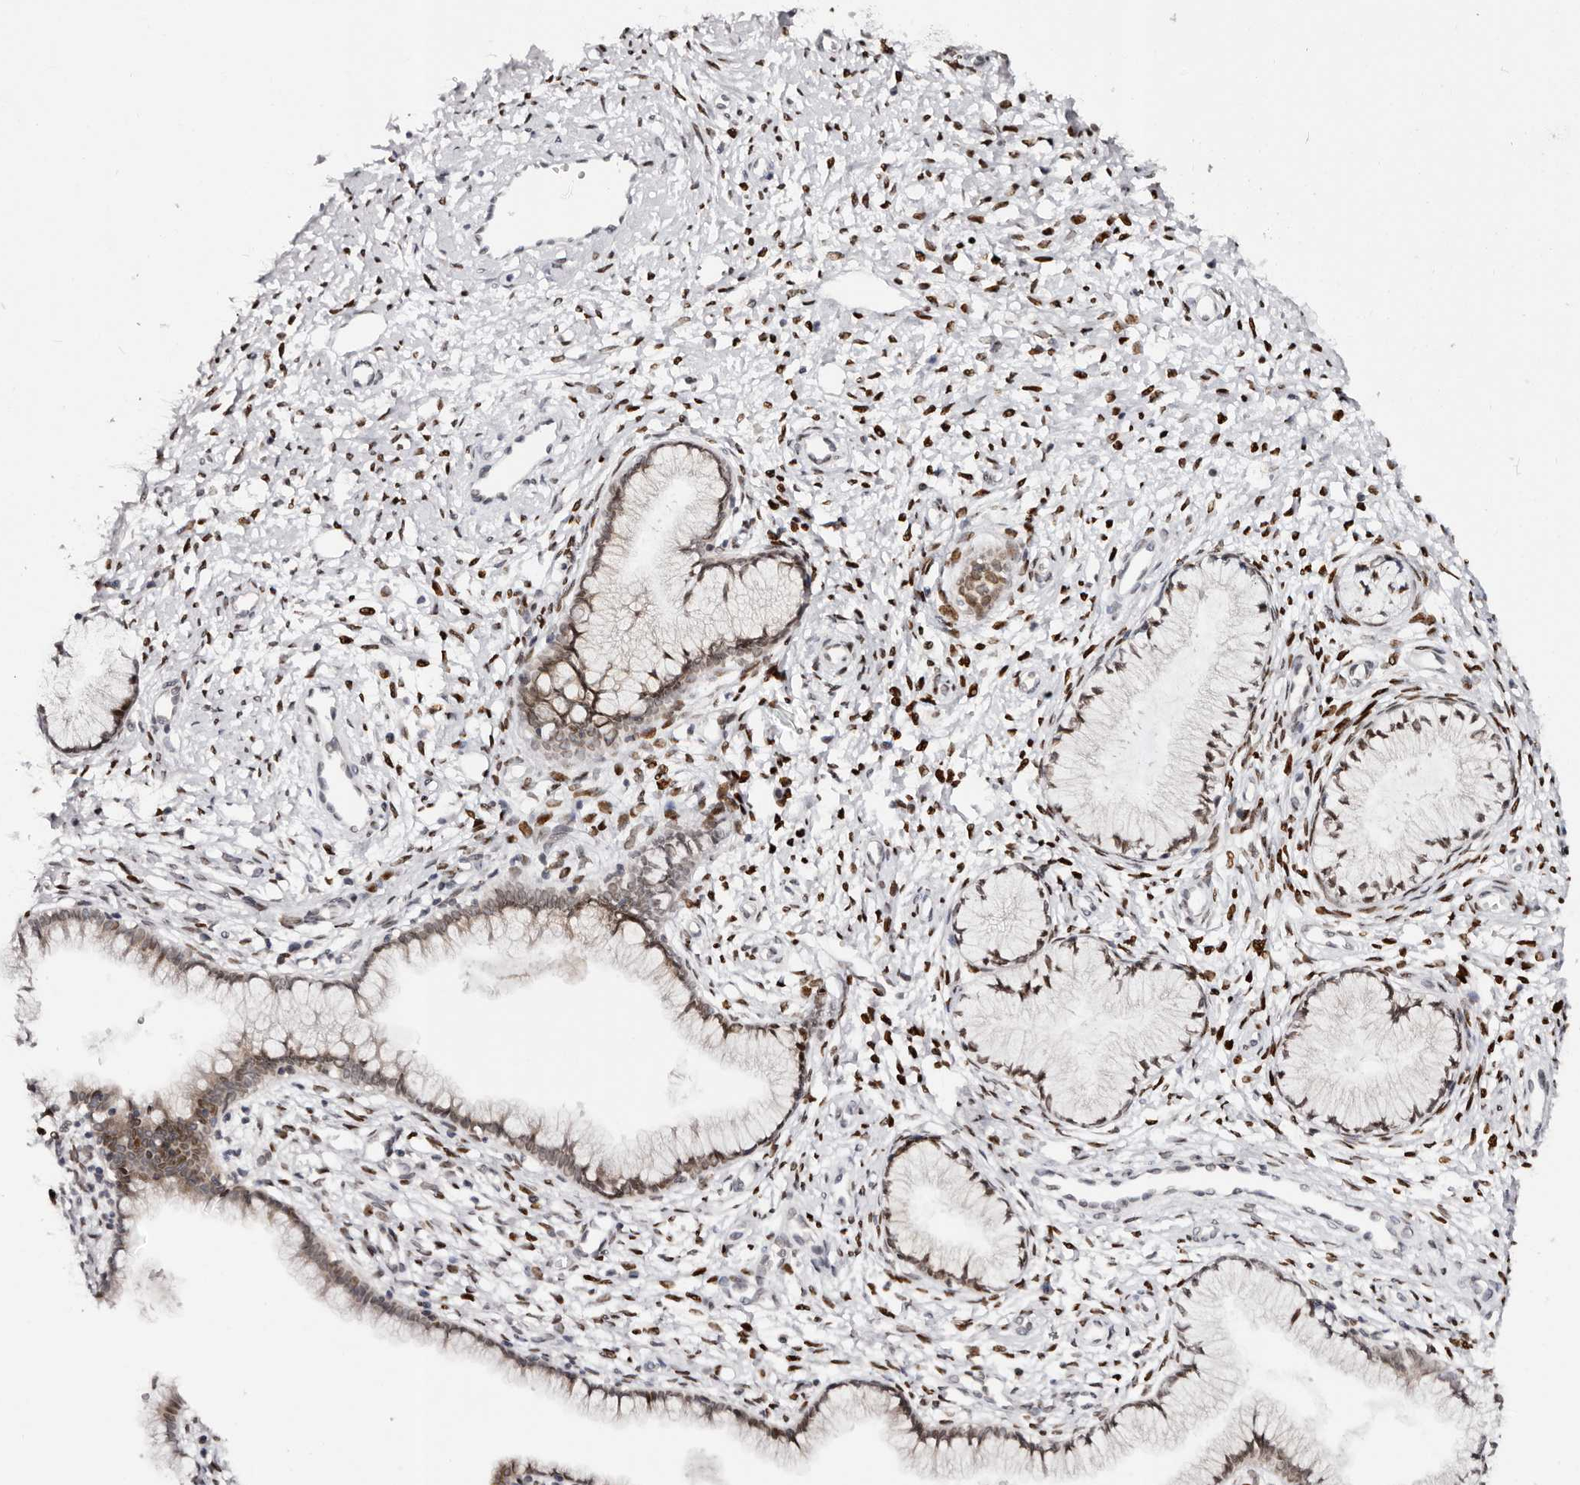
{"staining": {"intensity": "moderate", "quantity": ">75%", "location": "nuclear"}, "tissue": "cervix", "cell_type": "Glandular cells", "image_type": "normal", "snomed": [{"axis": "morphology", "description": "Normal tissue, NOS"}, {"axis": "topography", "description": "Cervix"}], "caption": "IHC (DAB (3,3'-diaminobenzidine)) staining of unremarkable cervix reveals moderate nuclear protein expression in about >75% of glandular cells.", "gene": "NUP153", "patient": {"sex": "female", "age": 36}}